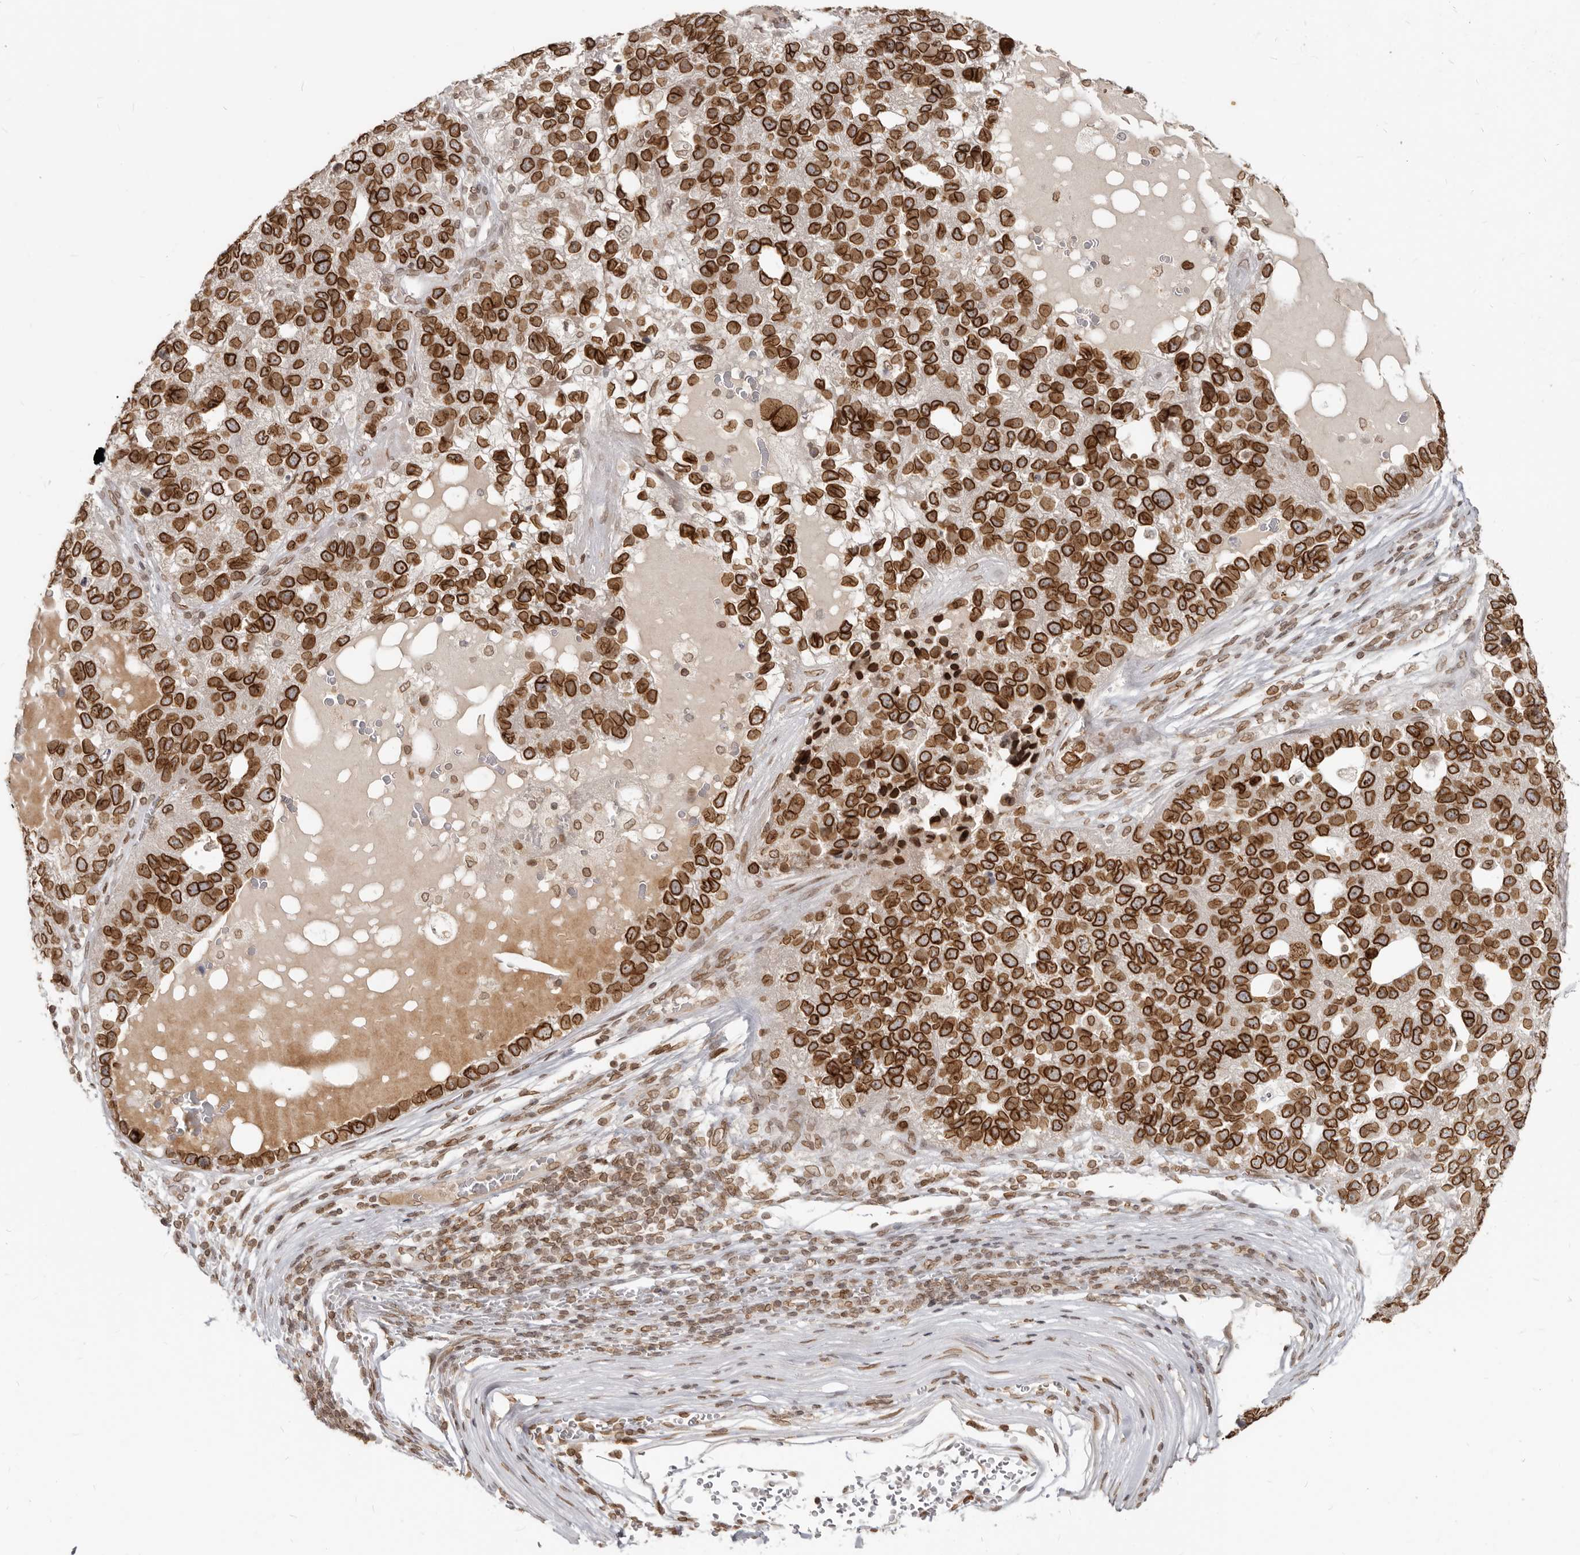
{"staining": {"intensity": "strong", "quantity": ">75%", "location": "cytoplasmic/membranous,nuclear"}, "tissue": "pancreatic cancer", "cell_type": "Tumor cells", "image_type": "cancer", "snomed": [{"axis": "morphology", "description": "Adenocarcinoma, NOS"}, {"axis": "topography", "description": "Pancreas"}], "caption": "Immunohistochemical staining of pancreatic adenocarcinoma demonstrates strong cytoplasmic/membranous and nuclear protein positivity in about >75% of tumor cells. The staining was performed using DAB (3,3'-diaminobenzidine), with brown indicating positive protein expression. Nuclei are stained blue with hematoxylin.", "gene": "NUP153", "patient": {"sex": "female", "age": 61}}